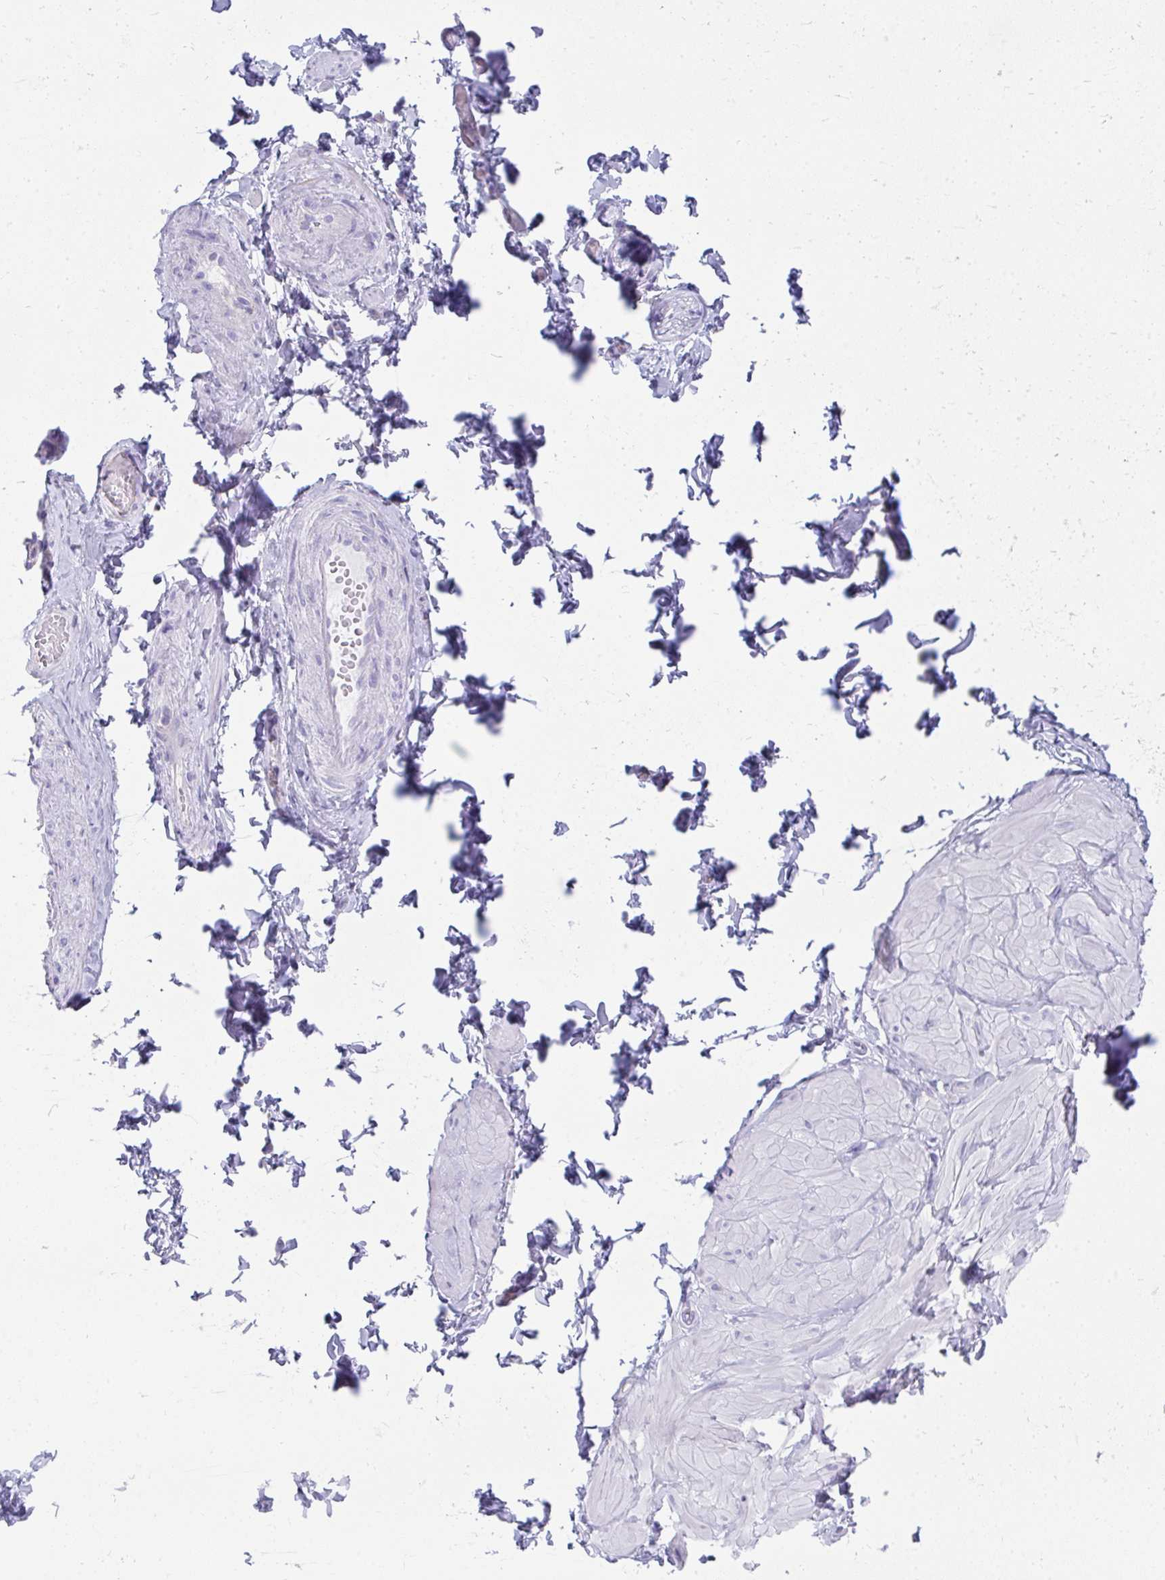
{"staining": {"intensity": "negative", "quantity": "none", "location": "none"}, "tissue": "adipose tissue", "cell_type": "Adipocytes", "image_type": "normal", "snomed": [{"axis": "morphology", "description": "Normal tissue, NOS"}, {"axis": "topography", "description": "Epididymis, spermatic cord, NOS"}, {"axis": "topography", "description": "Epididymis"}, {"axis": "topography", "description": "Peripheral nerve tissue"}], "caption": "IHC micrograph of benign adipose tissue: adipose tissue stained with DAB reveals no significant protein staining in adipocytes.", "gene": "SLC6A1", "patient": {"sex": "male", "age": 29}}